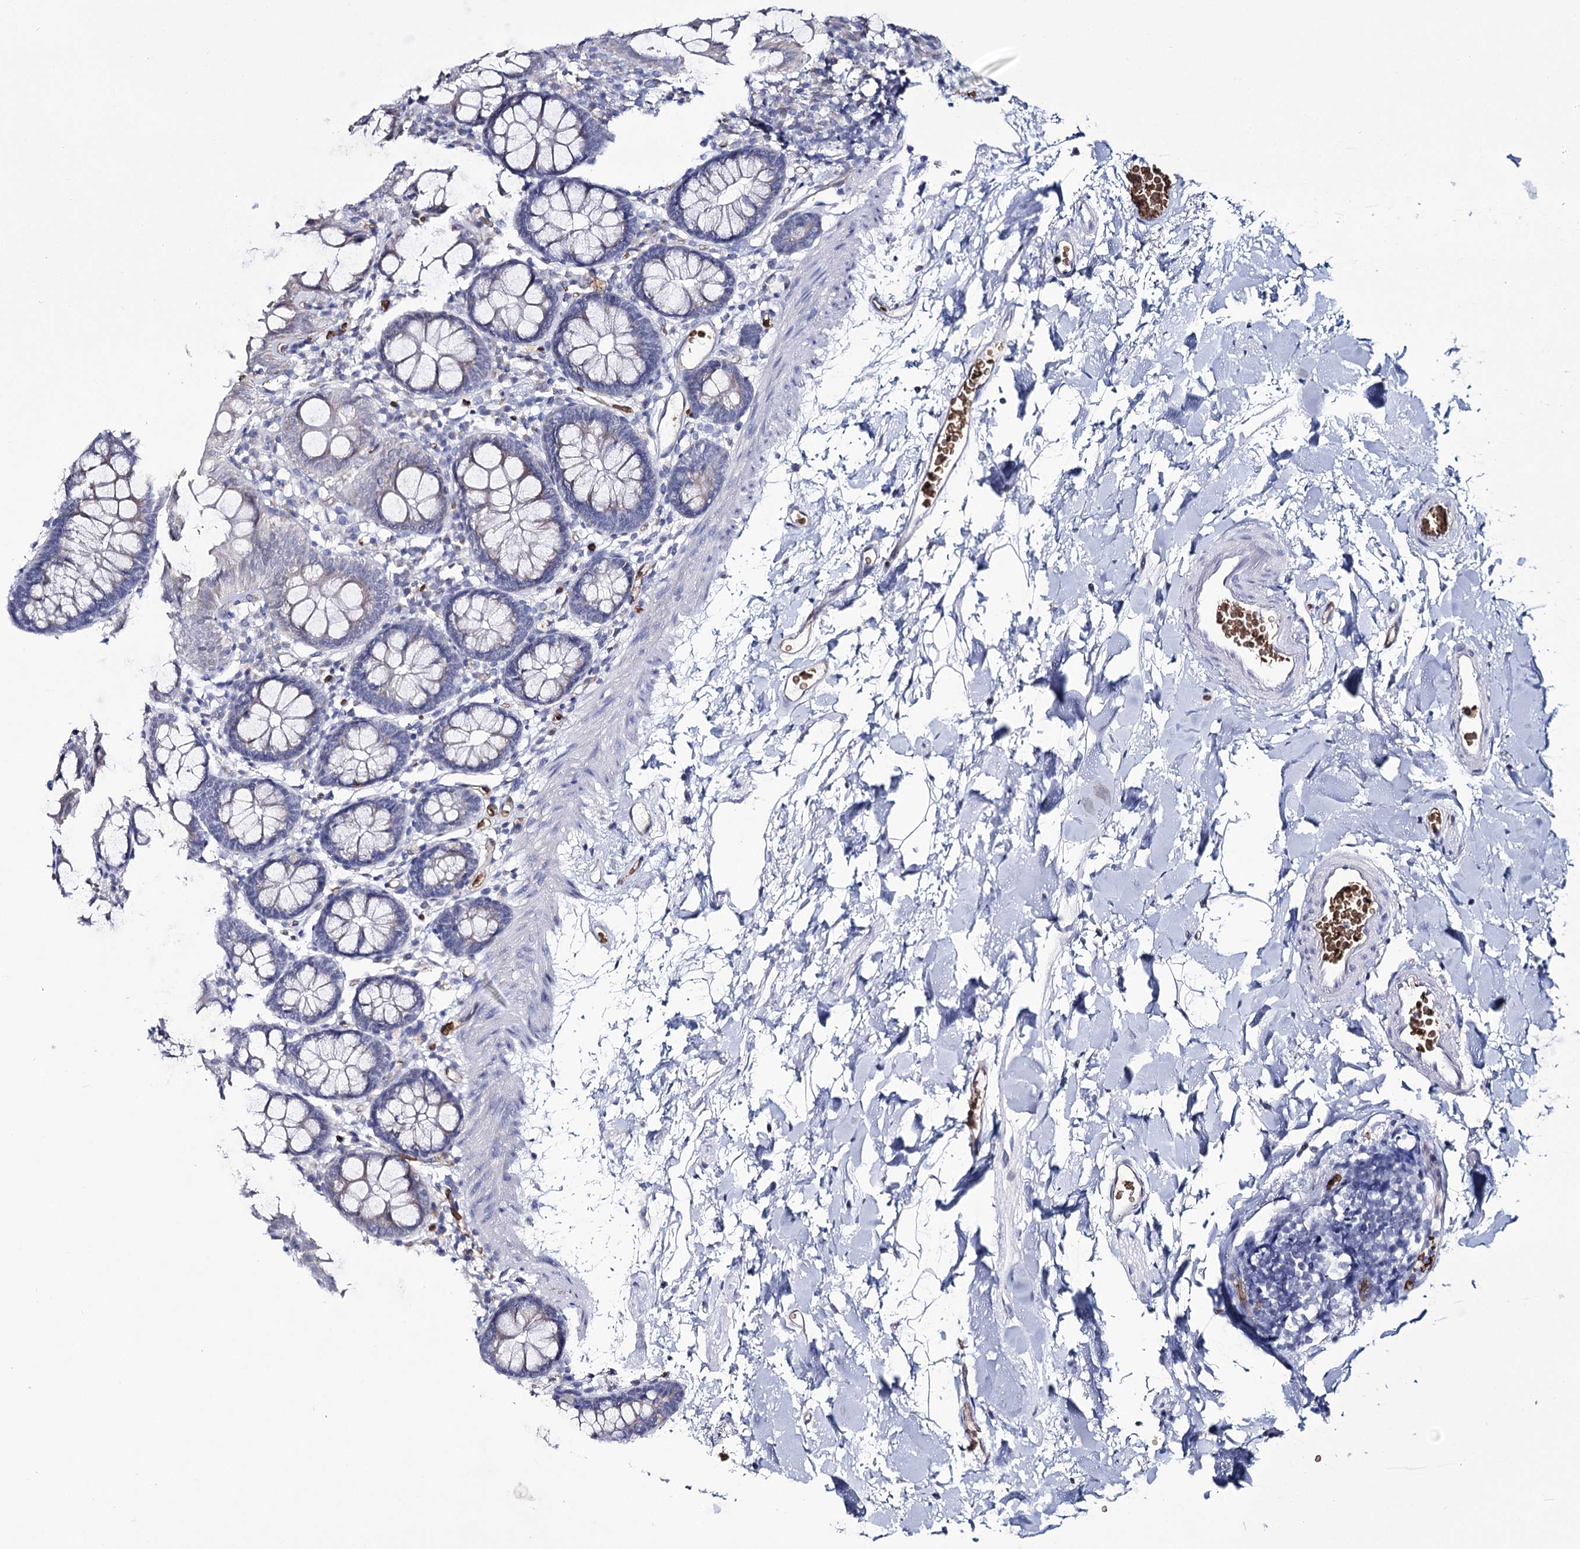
{"staining": {"intensity": "negative", "quantity": "none", "location": "none"}, "tissue": "colon", "cell_type": "Endothelial cells", "image_type": "normal", "snomed": [{"axis": "morphology", "description": "Normal tissue, NOS"}, {"axis": "topography", "description": "Colon"}], "caption": "Colon stained for a protein using immunohistochemistry shows no expression endothelial cells.", "gene": "GBF1", "patient": {"sex": "male", "age": 75}}